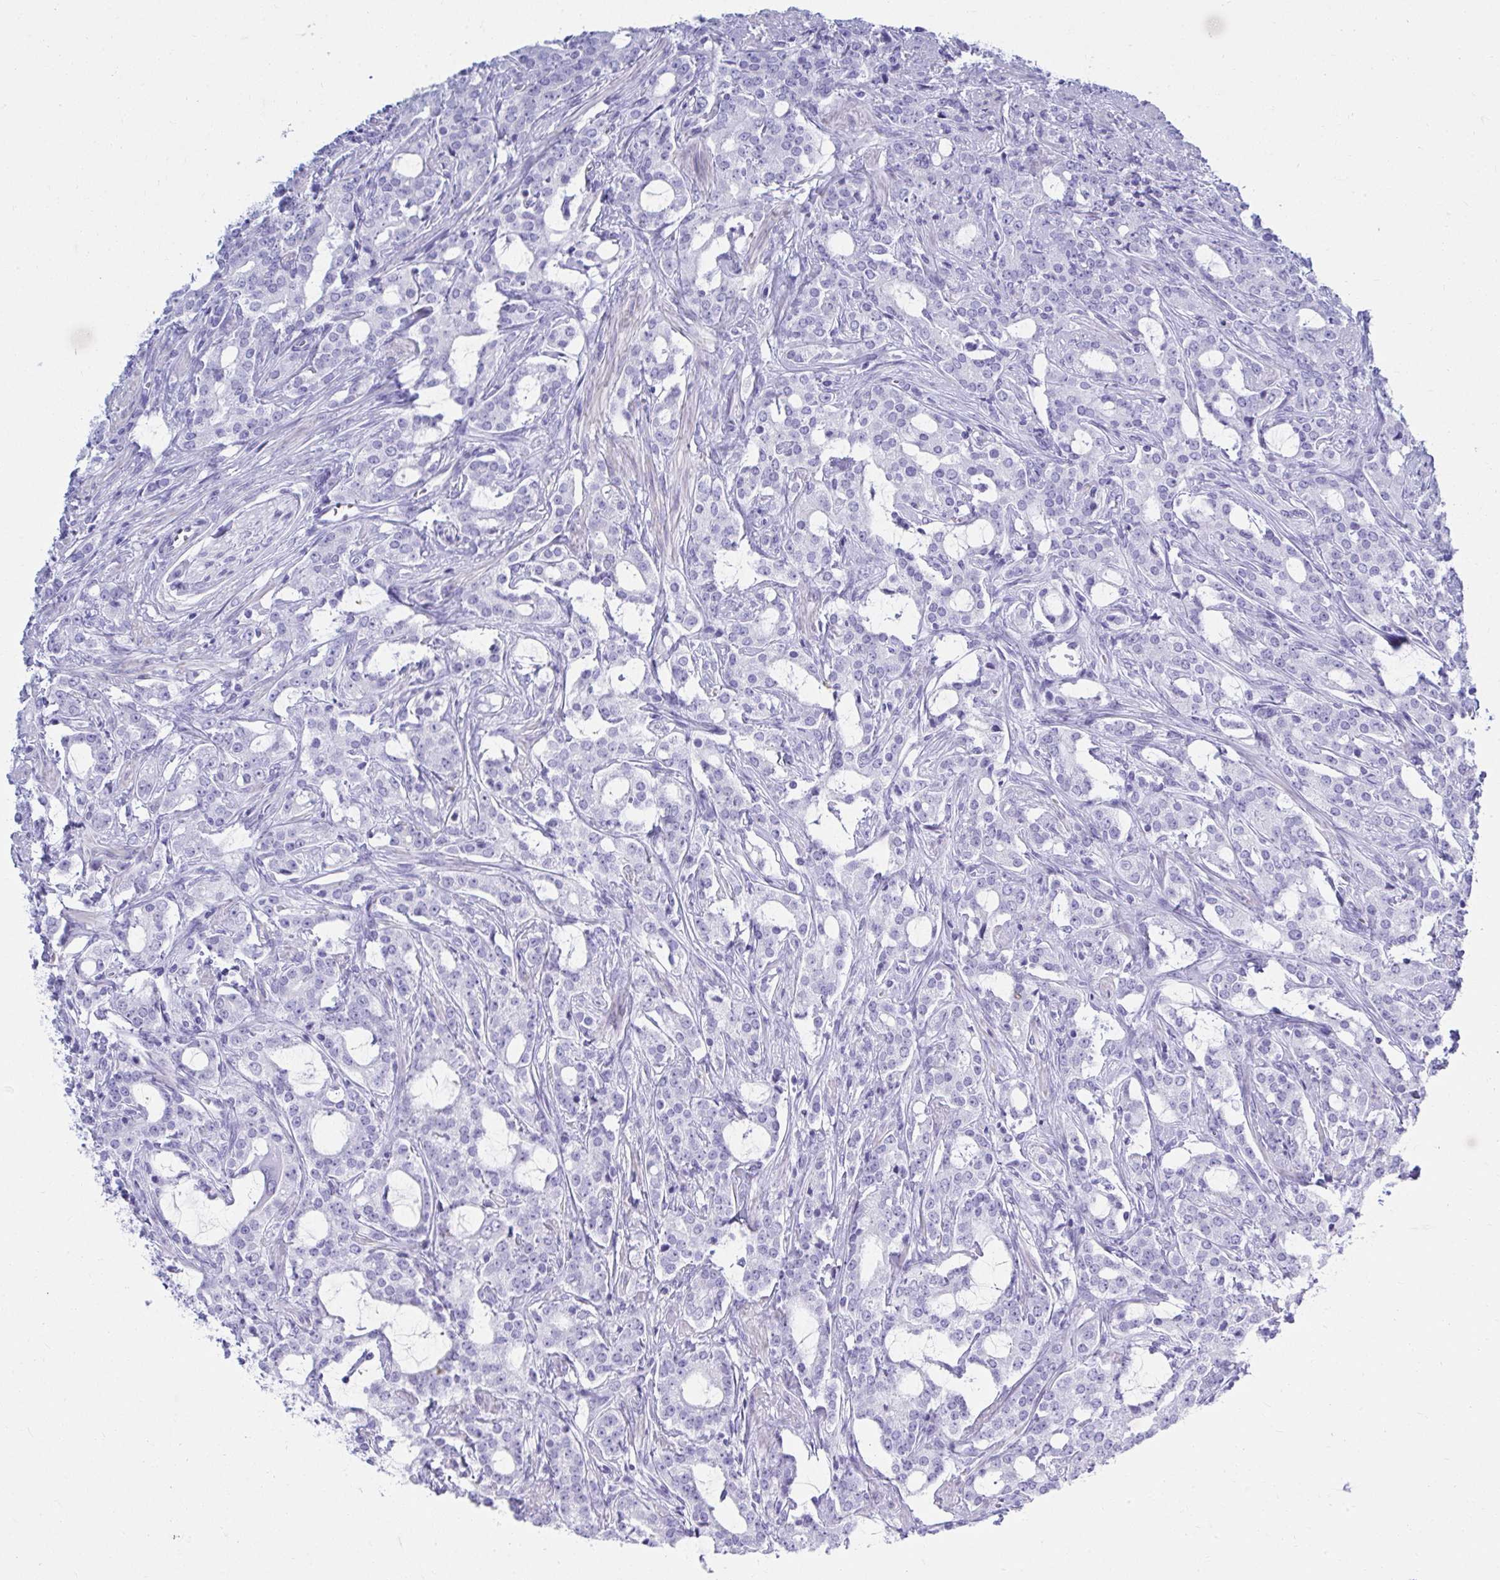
{"staining": {"intensity": "negative", "quantity": "none", "location": "none"}, "tissue": "prostate cancer", "cell_type": "Tumor cells", "image_type": "cancer", "snomed": [{"axis": "morphology", "description": "Adenocarcinoma, Medium grade"}, {"axis": "topography", "description": "Prostate"}], "caption": "Tumor cells are negative for protein expression in human adenocarcinoma (medium-grade) (prostate). Nuclei are stained in blue.", "gene": "ATP4B", "patient": {"sex": "male", "age": 57}}